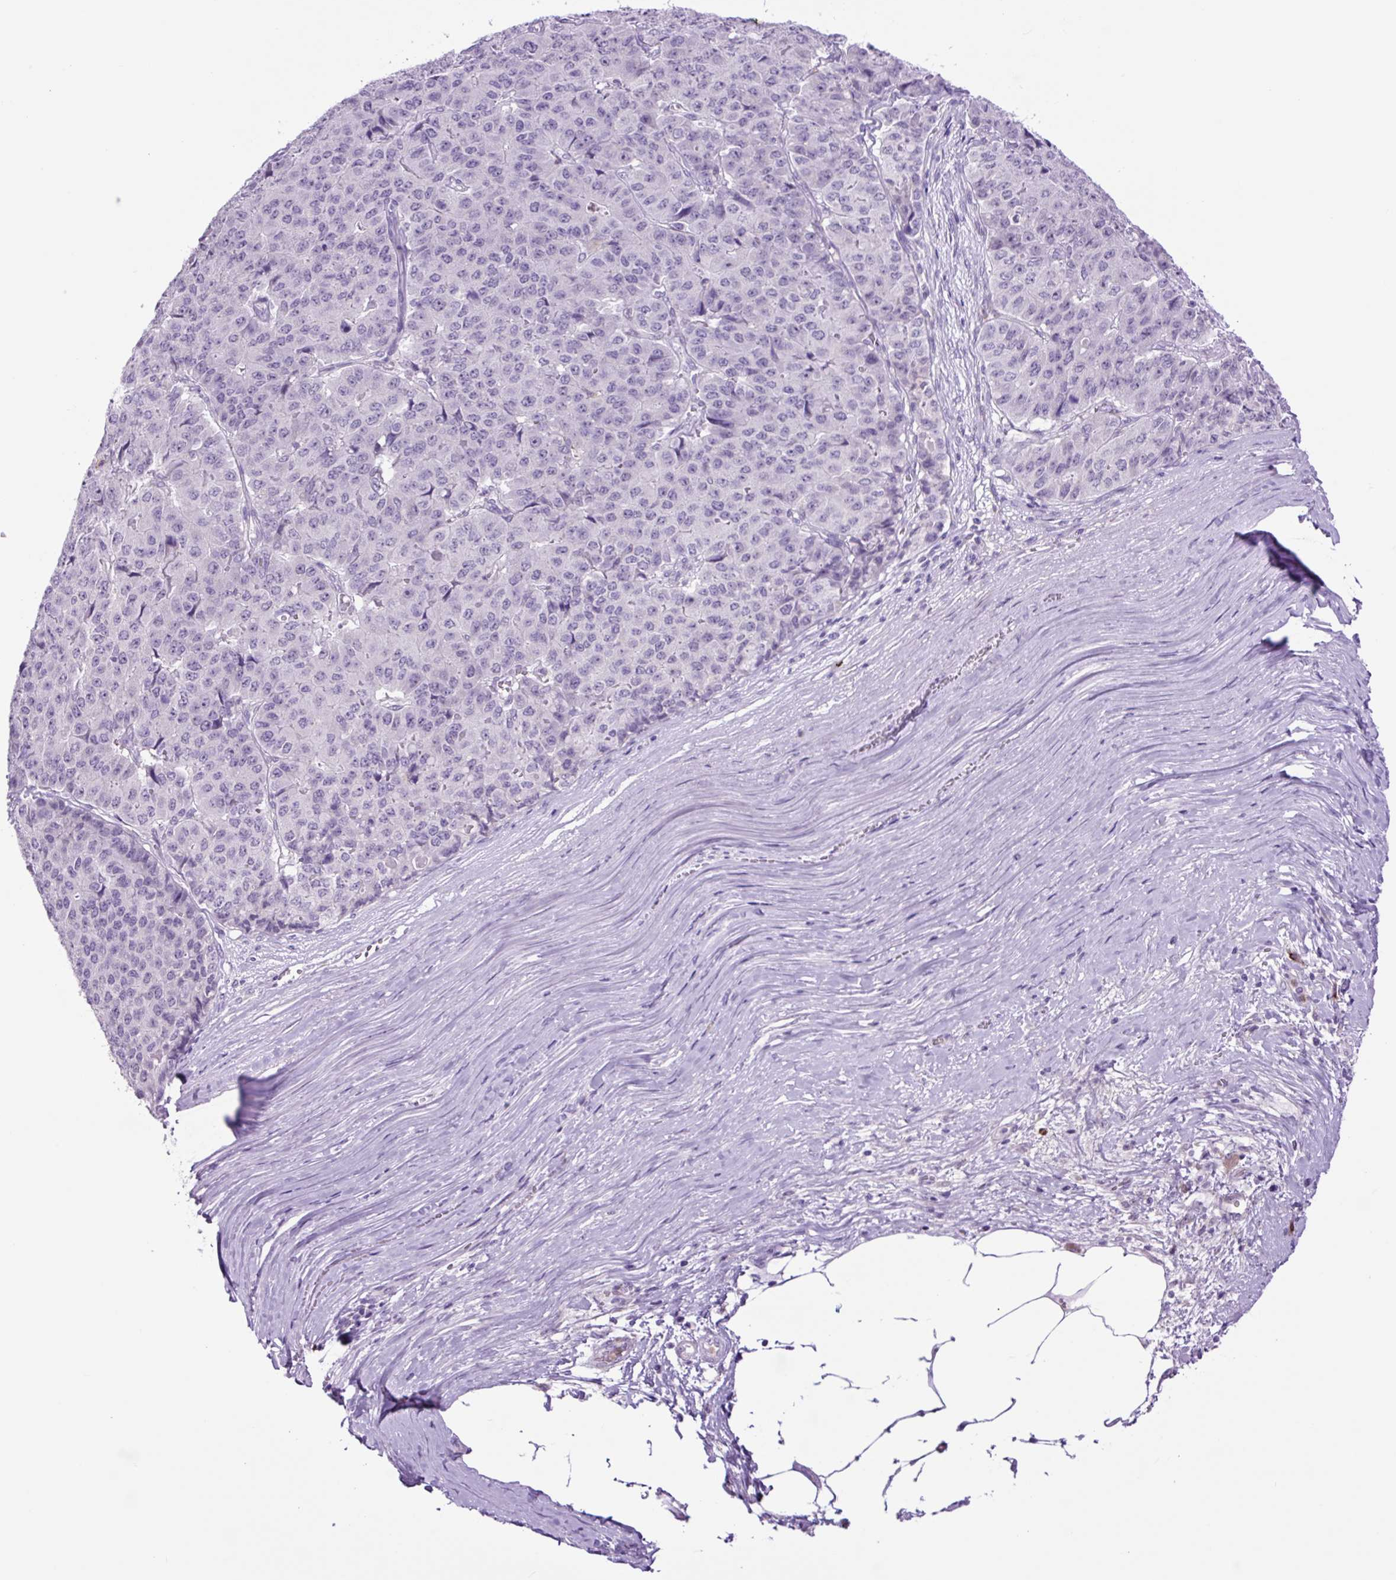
{"staining": {"intensity": "negative", "quantity": "none", "location": "none"}, "tissue": "pancreatic cancer", "cell_type": "Tumor cells", "image_type": "cancer", "snomed": [{"axis": "morphology", "description": "Adenocarcinoma, NOS"}, {"axis": "topography", "description": "Pancreas"}], "caption": "Pancreatic adenocarcinoma stained for a protein using immunohistochemistry (IHC) displays no staining tumor cells.", "gene": "MFSD3", "patient": {"sex": "male", "age": 50}}